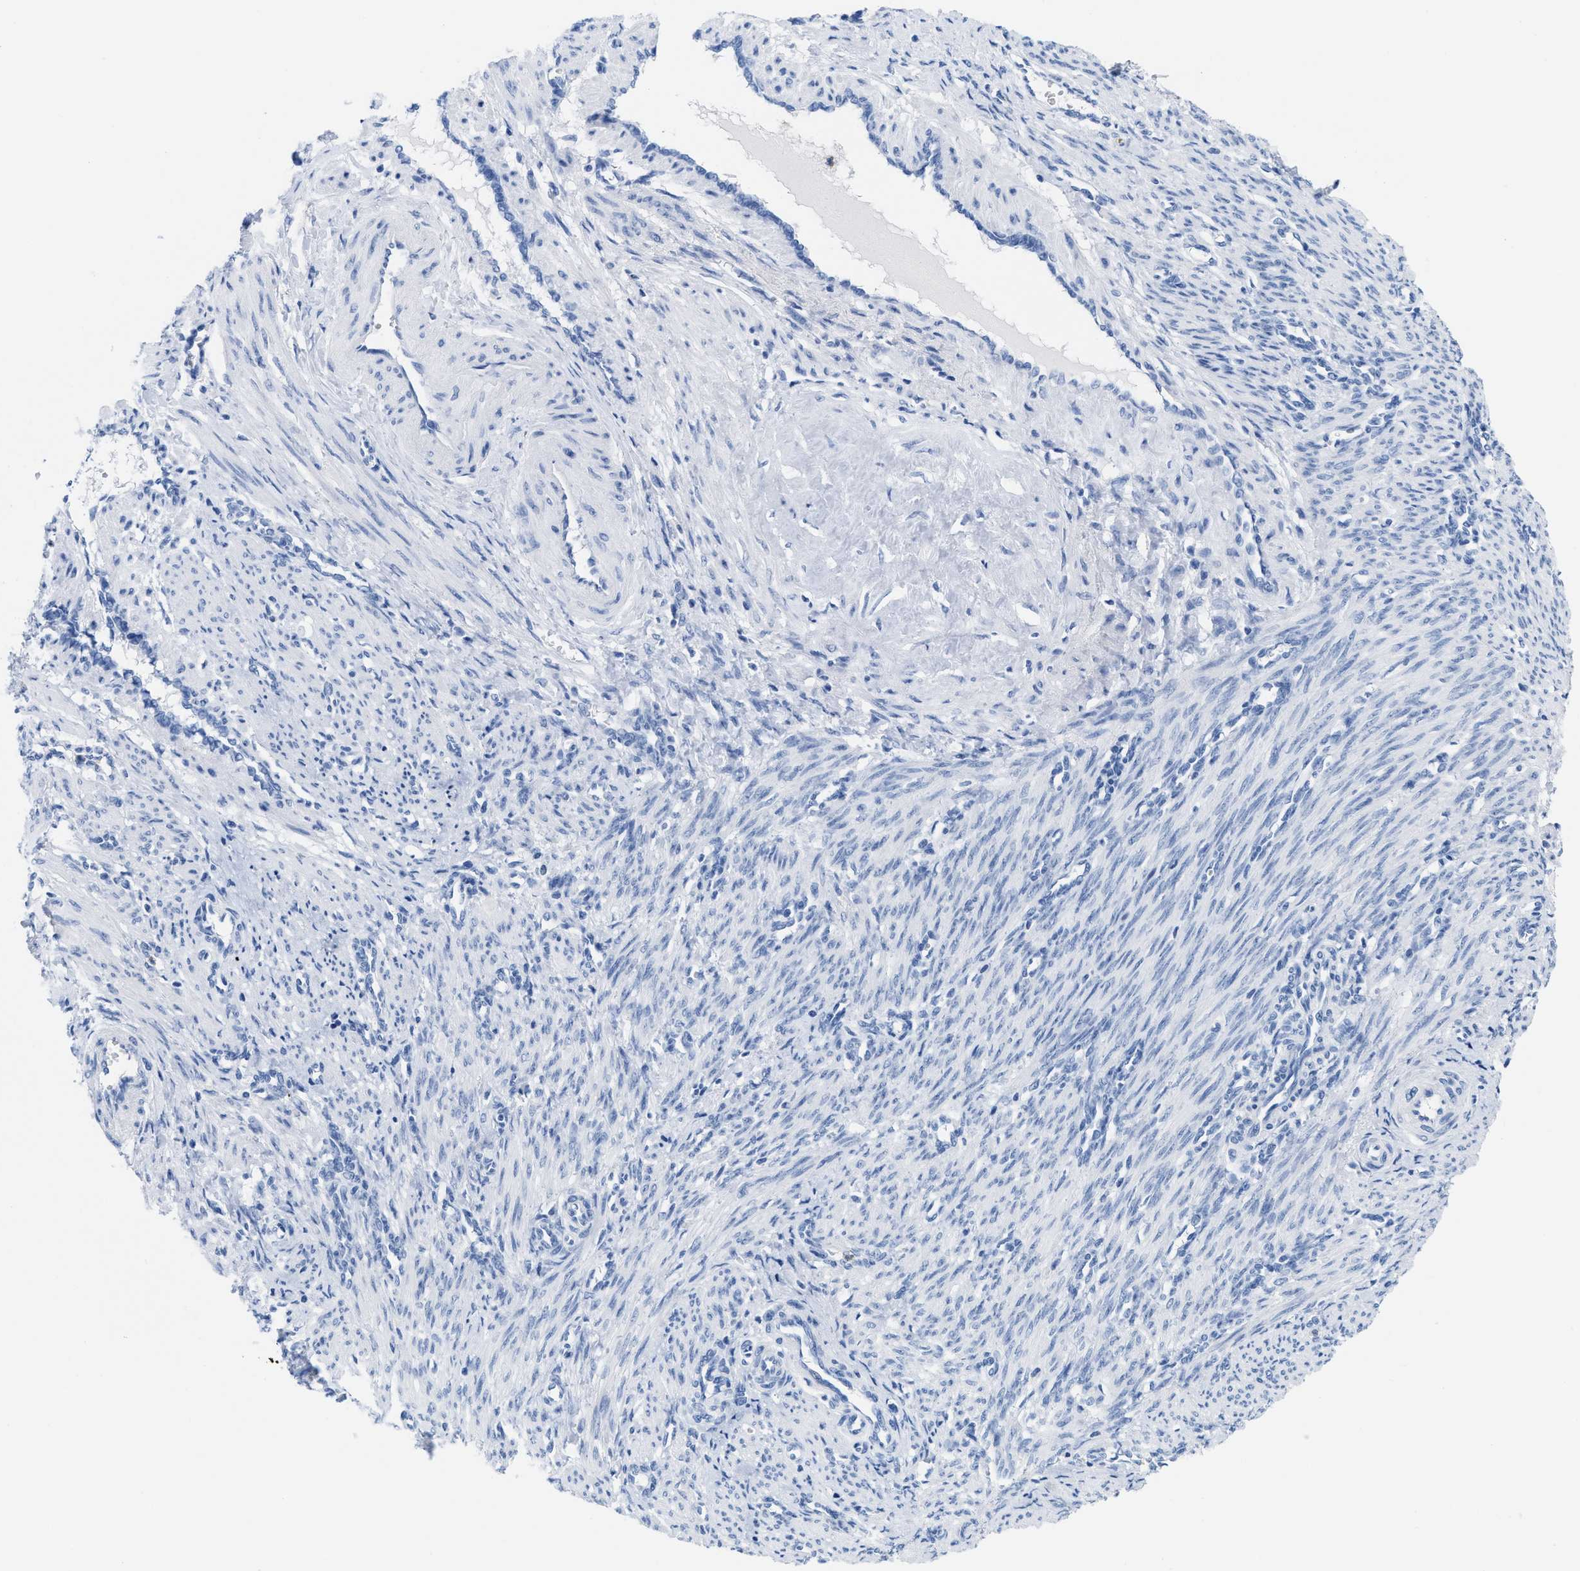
{"staining": {"intensity": "negative", "quantity": "none", "location": "none"}, "tissue": "smooth muscle", "cell_type": "Smooth muscle cells", "image_type": "normal", "snomed": [{"axis": "morphology", "description": "Normal tissue, NOS"}, {"axis": "topography", "description": "Endometrium"}], "caption": "Immunohistochemistry histopathology image of normal smooth muscle: smooth muscle stained with DAB (3,3'-diaminobenzidine) displays no significant protein expression in smooth muscle cells.", "gene": "CR1", "patient": {"sex": "female", "age": 33}}